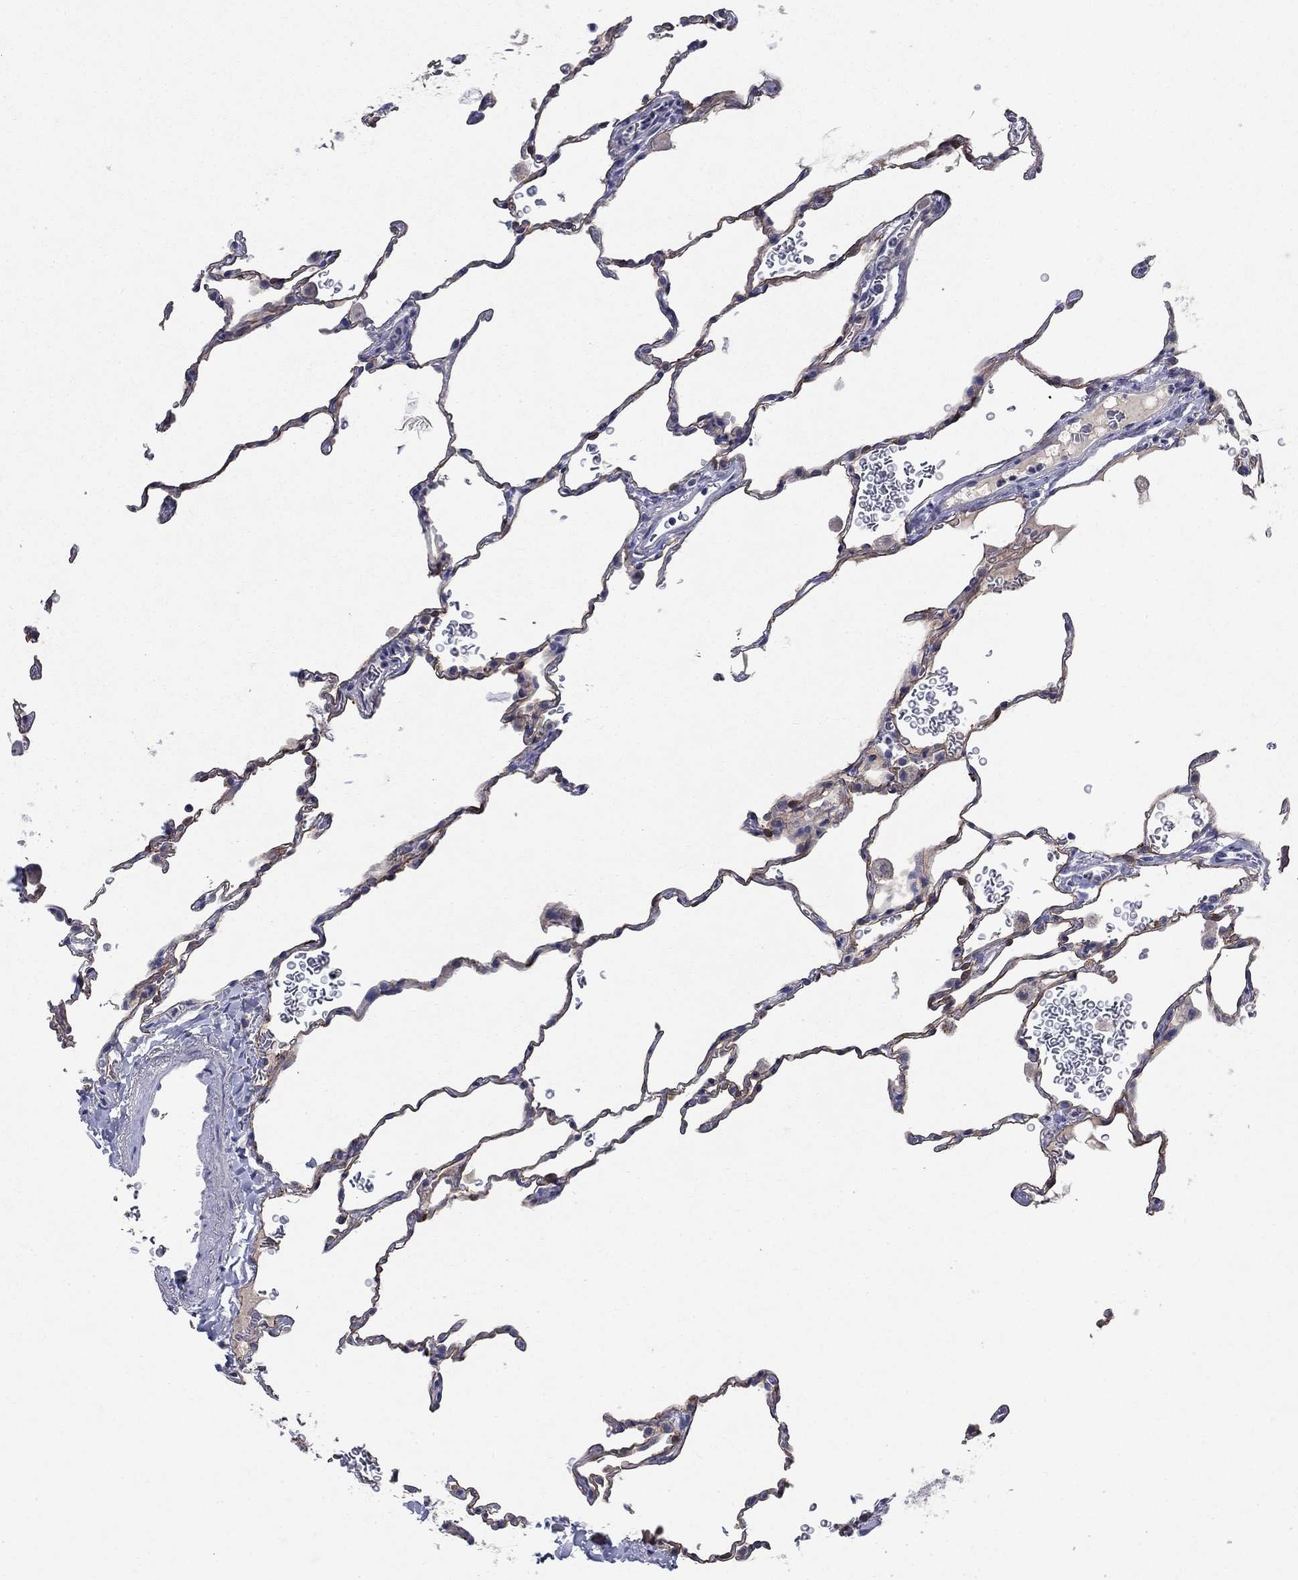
{"staining": {"intensity": "negative", "quantity": "none", "location": "none"}, "tissue": "lung", "cell_type": "Alveolar cells", "image_type": "normal", "snomed": [{"axis": "morphology", "description": "Normal tissue, NOS"}, {"axis": "morphology", "description": "Adenocarcinoma, metastatic, NOS"}, {"axis": "topography", "description": "Lung"}], "caption": "Immunohistochemistry micrograph of normal human lung stained for a protein (brown), which exhibits no positivity in alveolar cells.", "gene": "SULT2B1", "patient": {"sex": "male", "age": 45}}